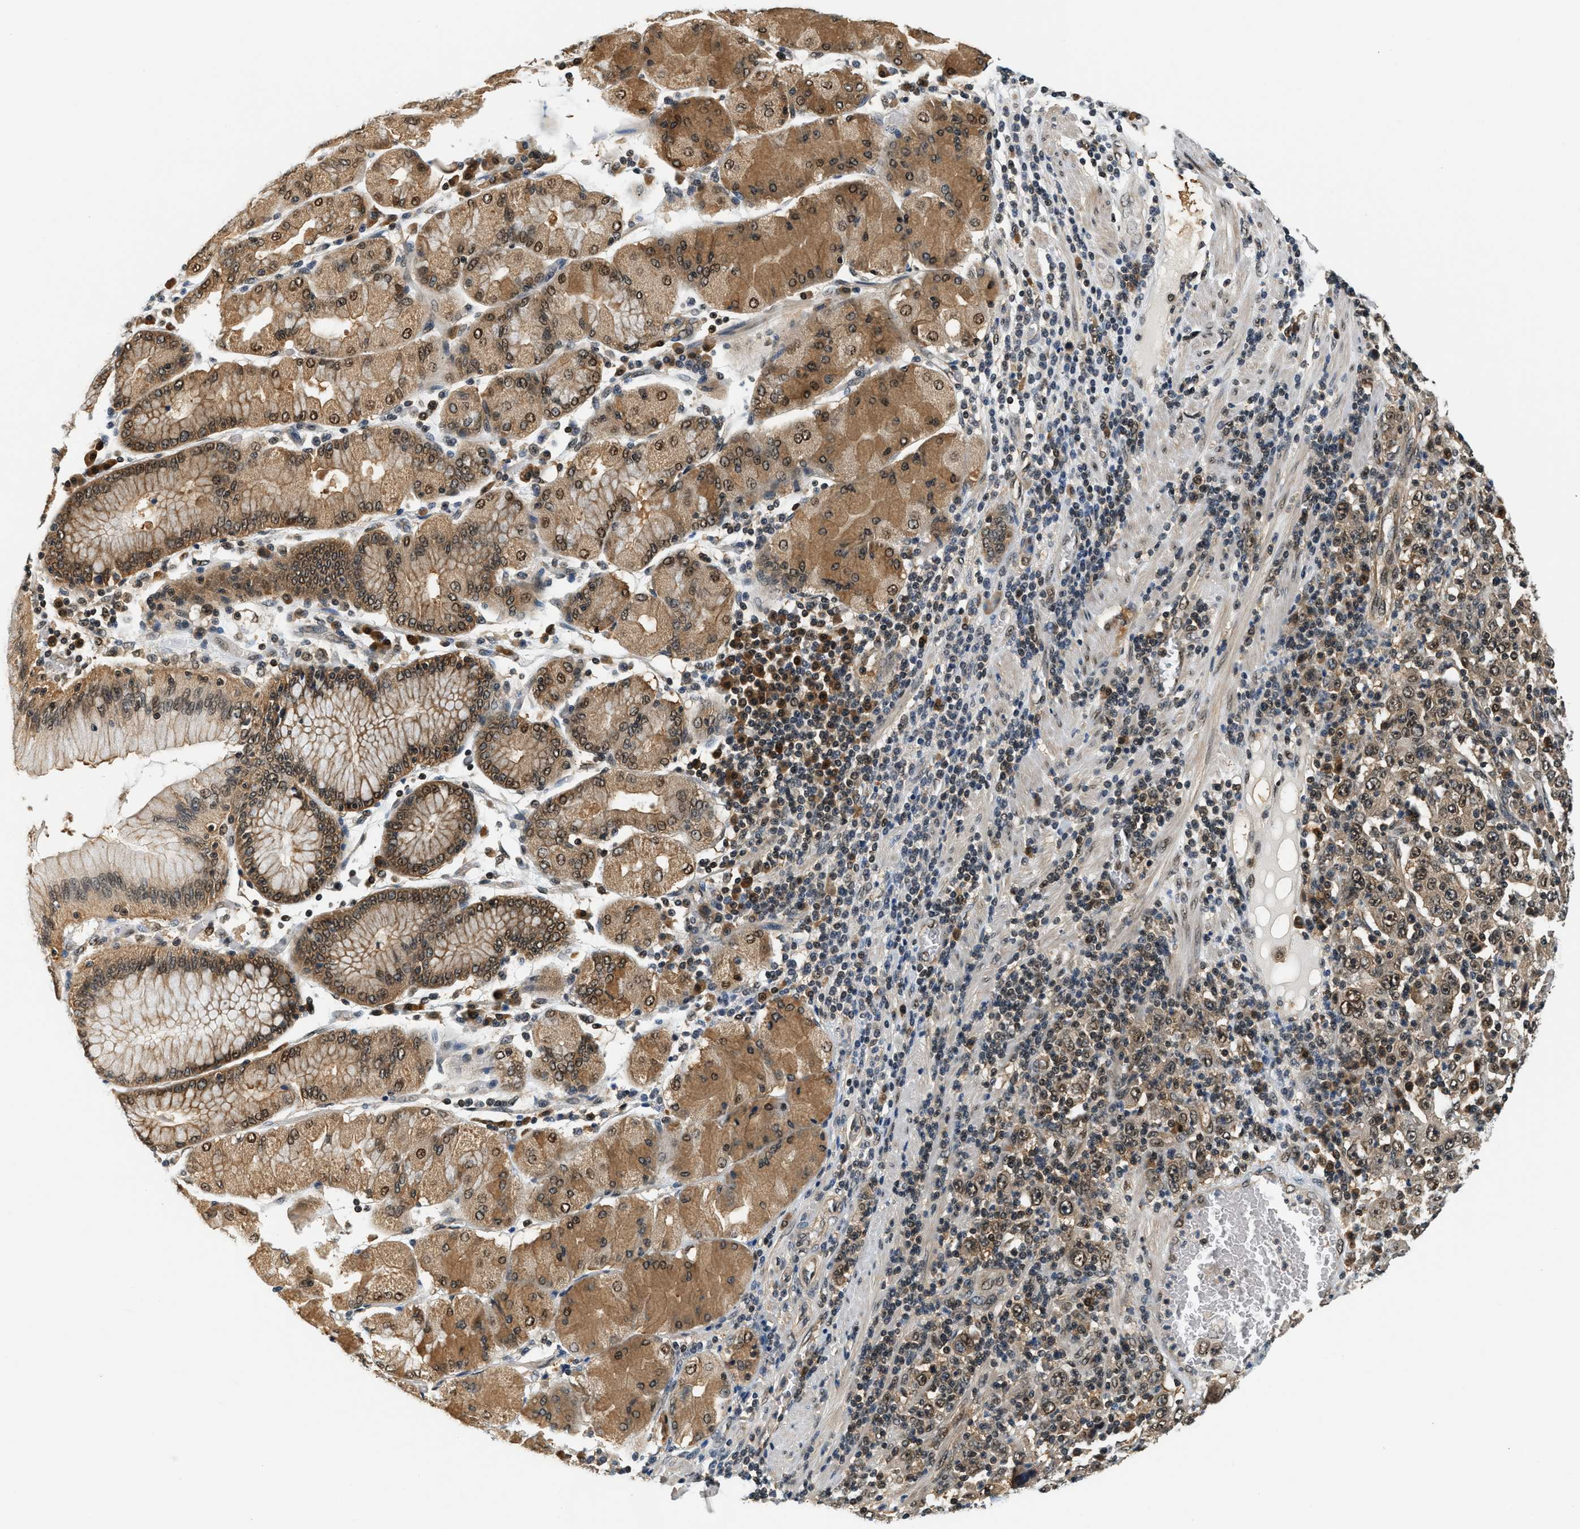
{"staining": {"intensity": "strong", "quantity": "25%-75%", "location": "cytoplasmic/membranous,nuclear"}, "tissue": "stomach cancer", "cell_type": "Tumor cells", "image_type": "cancer", "snomed": [{"axis": "morphology", "description": "Normal tissue, NOS"}, {"axis": "morphology", "description": "Adenocarcinoma, NOS"}, {"axis": "topography", "description": "Stomach, upper"}, {"axis": "topography", "description": "Stomach"}], "caption": "Protein staining of stomach cancer (adenocarcinoma) tissue demonstrates strong cytoplasmic/membranous and nuclear expression in approximately 25%-75% of tumor cells.", "gene": "PSMD3", "patient": {"sex": "male", "age": 59}}